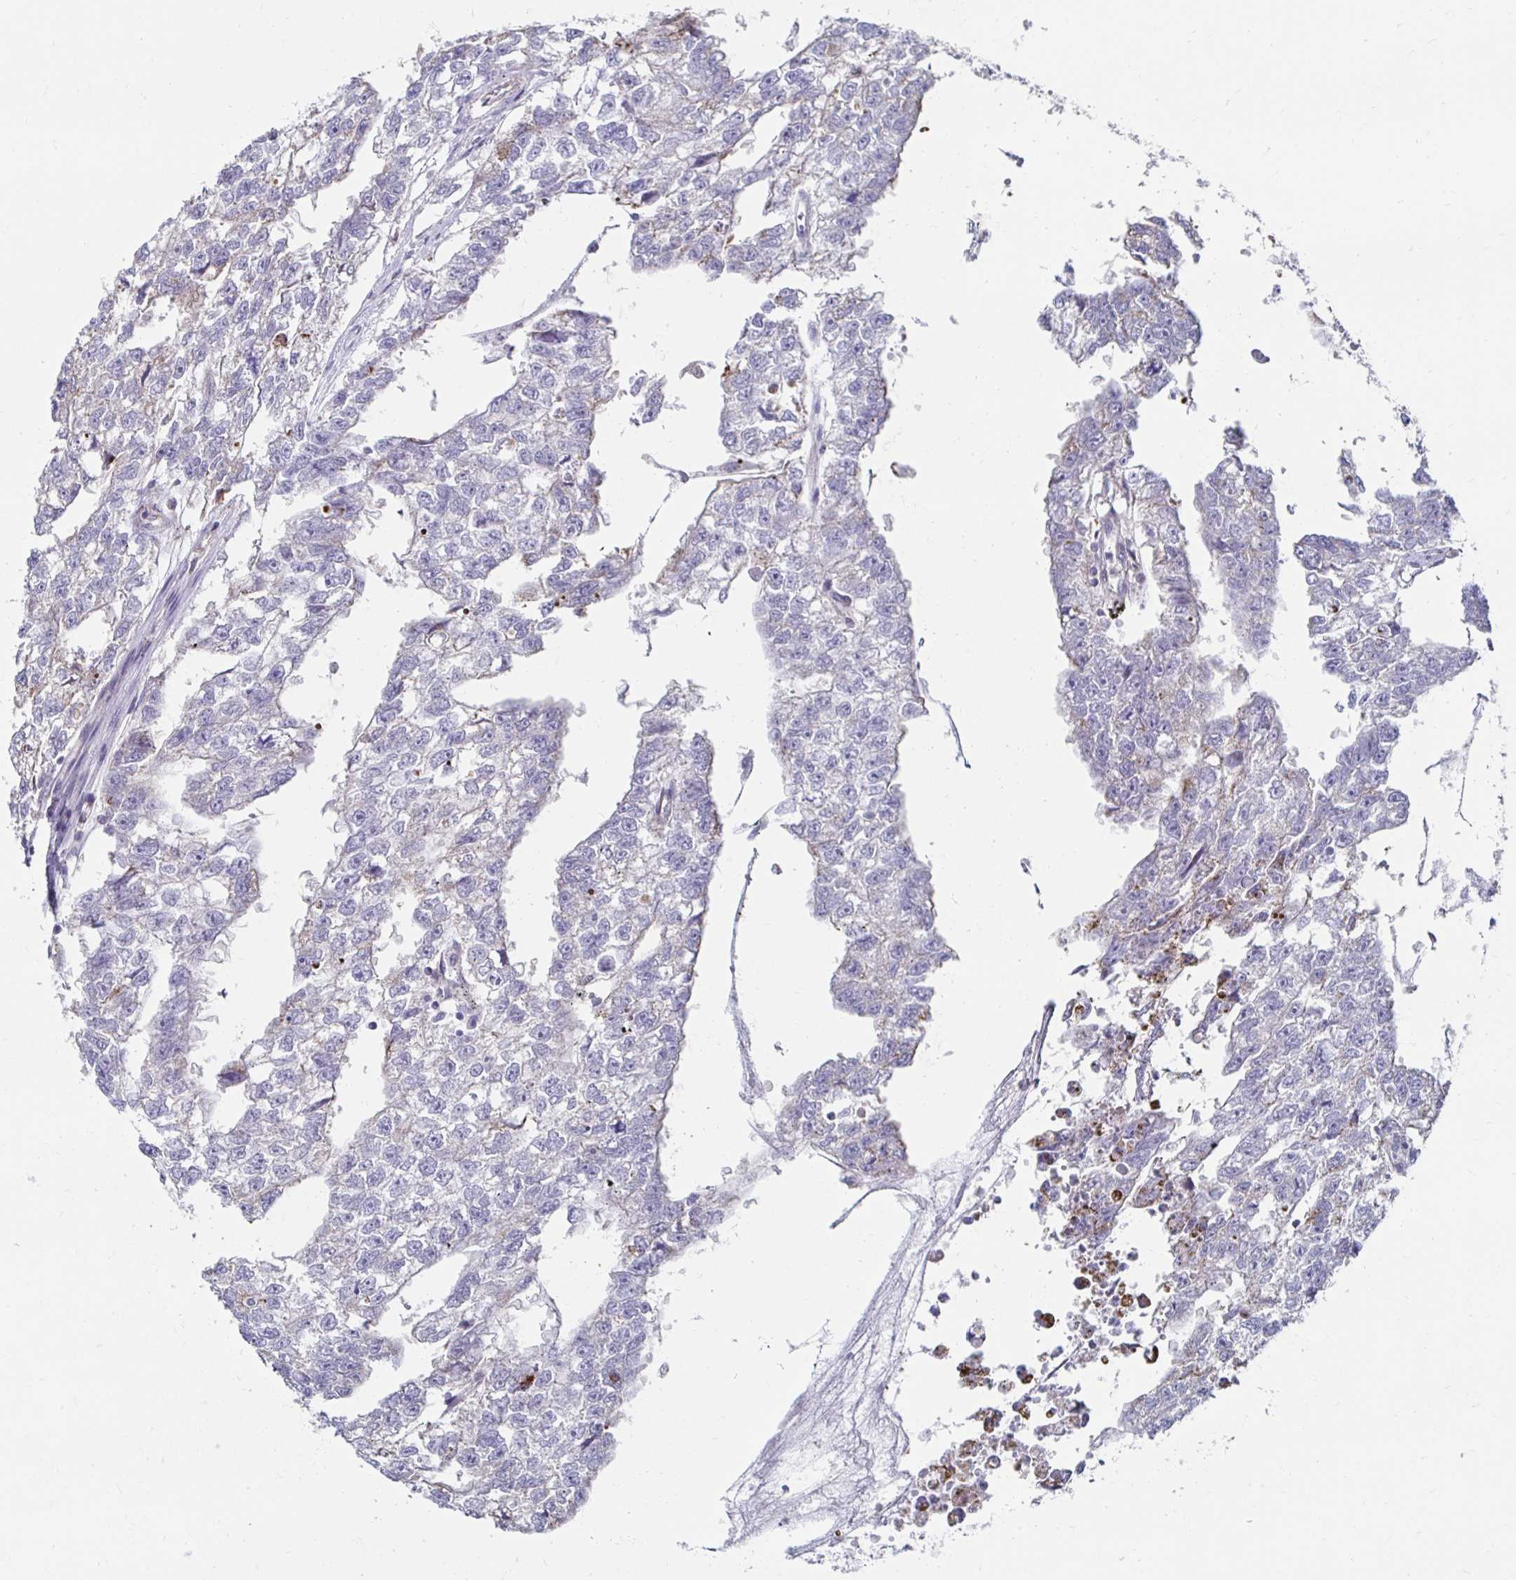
{"staining": {"intensity": "negative", "quantity": "none", "location": "none"}, "tissue": "testis cancer", "cell_type": "Tumor cells", "image_type": "cancer", "snomed": [{"axis": "morphology", "description": "Carcinoma, Embryonal, NOS"}, {"axis": "morphology", "description": "Teratoma, malignant, NOS"}, {"axis": "topography", "description": "Testis"}], "caption": "Immunohistochemistry image of testis cancer stained for a protein (brown), which demonstrates no positivity in tumor cells.", "gene": "NOCT", "patient": {"sex": "male", "age": 44}}